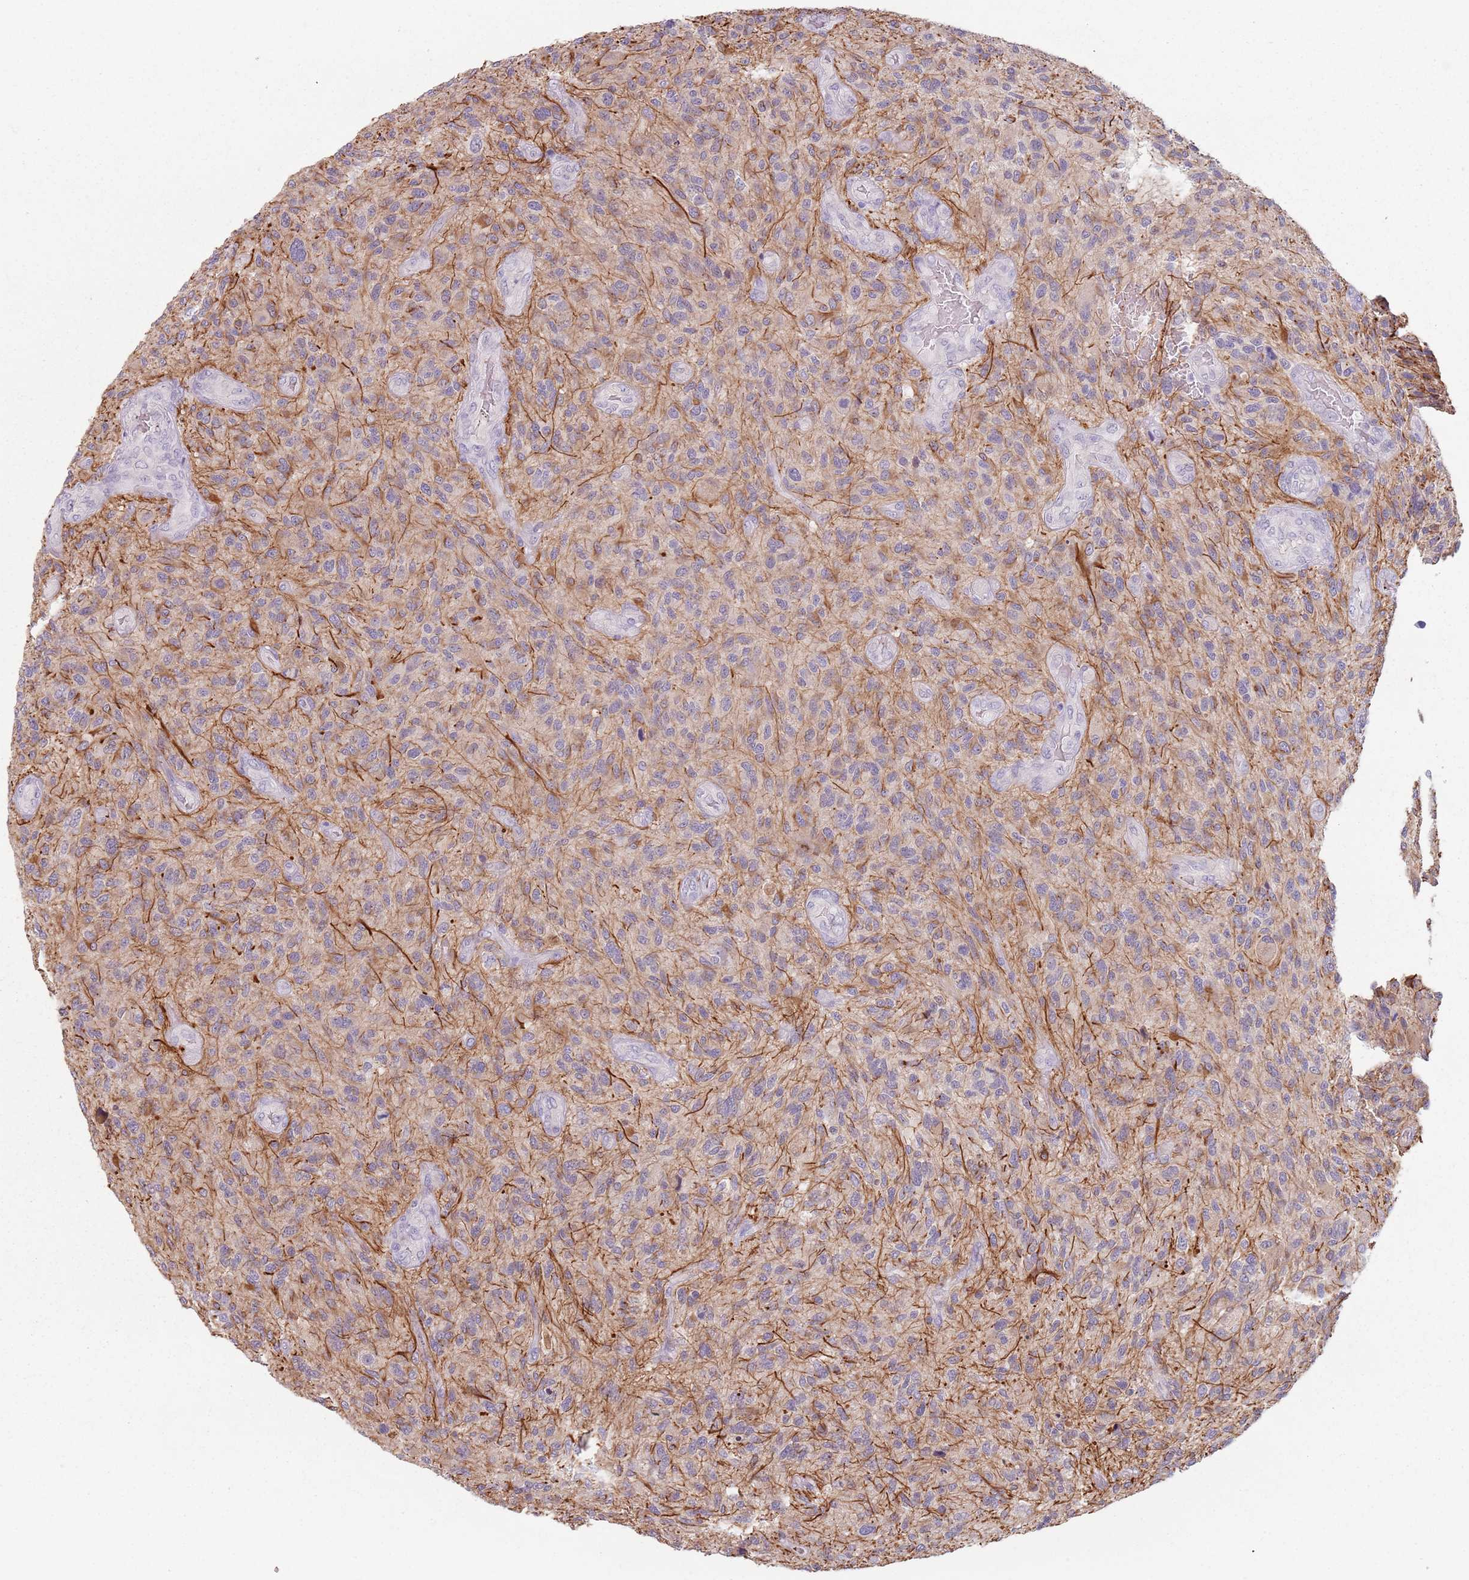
{"staining": {"intensity": "negative", "quantity": "none", "location": "none"}, "tissue": "glioma", "cell_type": "Tumor cells", "image_type": "cancer", "snomed": [{"axis": "morphology", "description": "Glioma, malignant, High grade"}, {"axis": "topography", "description": "Brain"}], "caption": "Immunohistochemistry of glioma reveals no positivity in tumor cells.", "gene": "CEP19", "patient": {"sex": "male", "age": 47}}